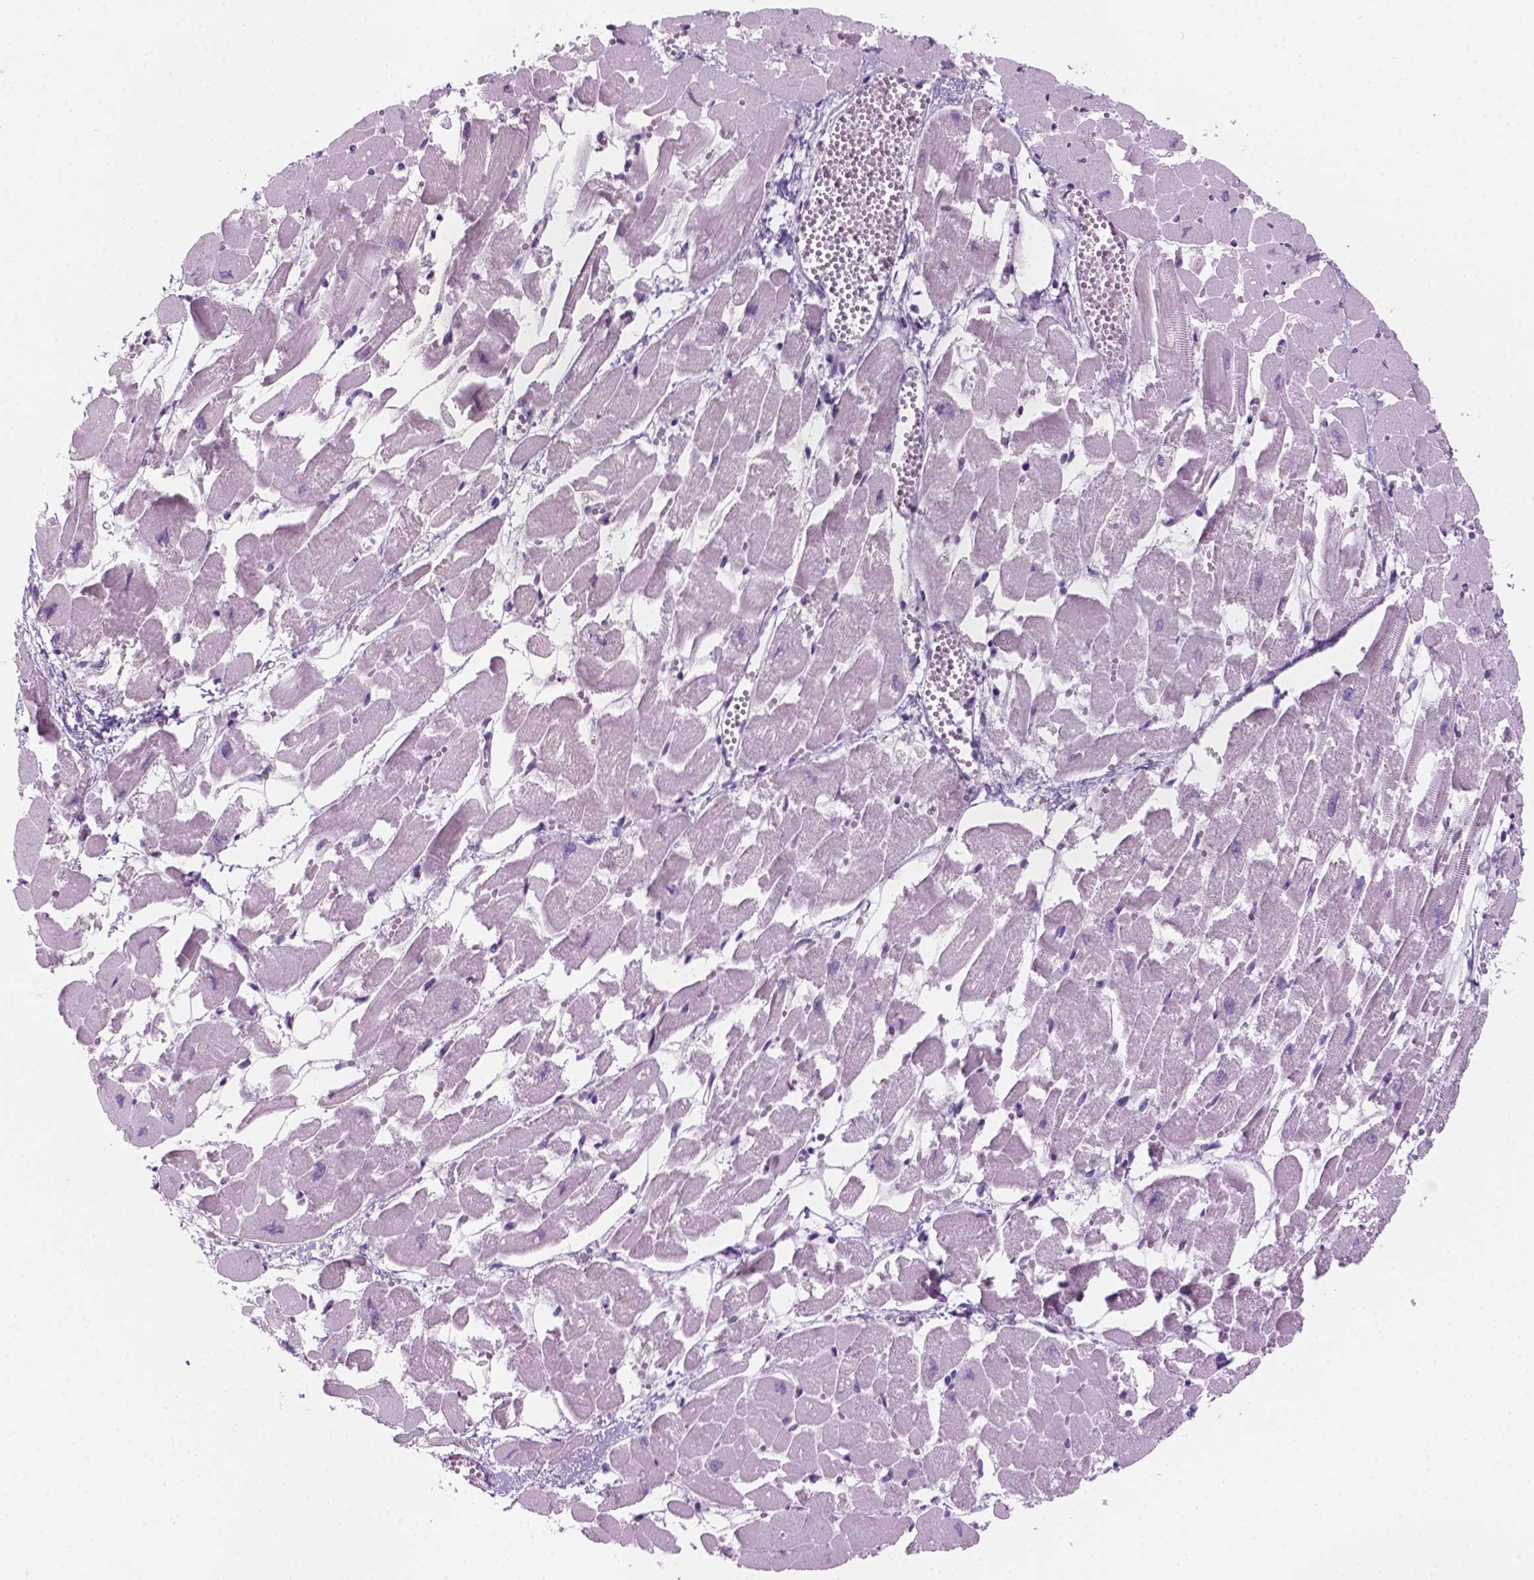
{"staining": {"intensity": "negative", "quantity": "none", "location": "none"}, "tissue": "heart muscle", "cell_type": "Cardiomyocytes", "image_type": "normal", "snomed": [{"axis": "morphology", "description": "Normal tissue, NOS"}, {"axis": "topography", "description": "Heart"}], "caption": "Benign heart muscle was stained to show a protein in brown. There is no significant expression in cardiomyocytes.", "gene": "SBSN", "patient": {"sex": "female", "age": 52}}